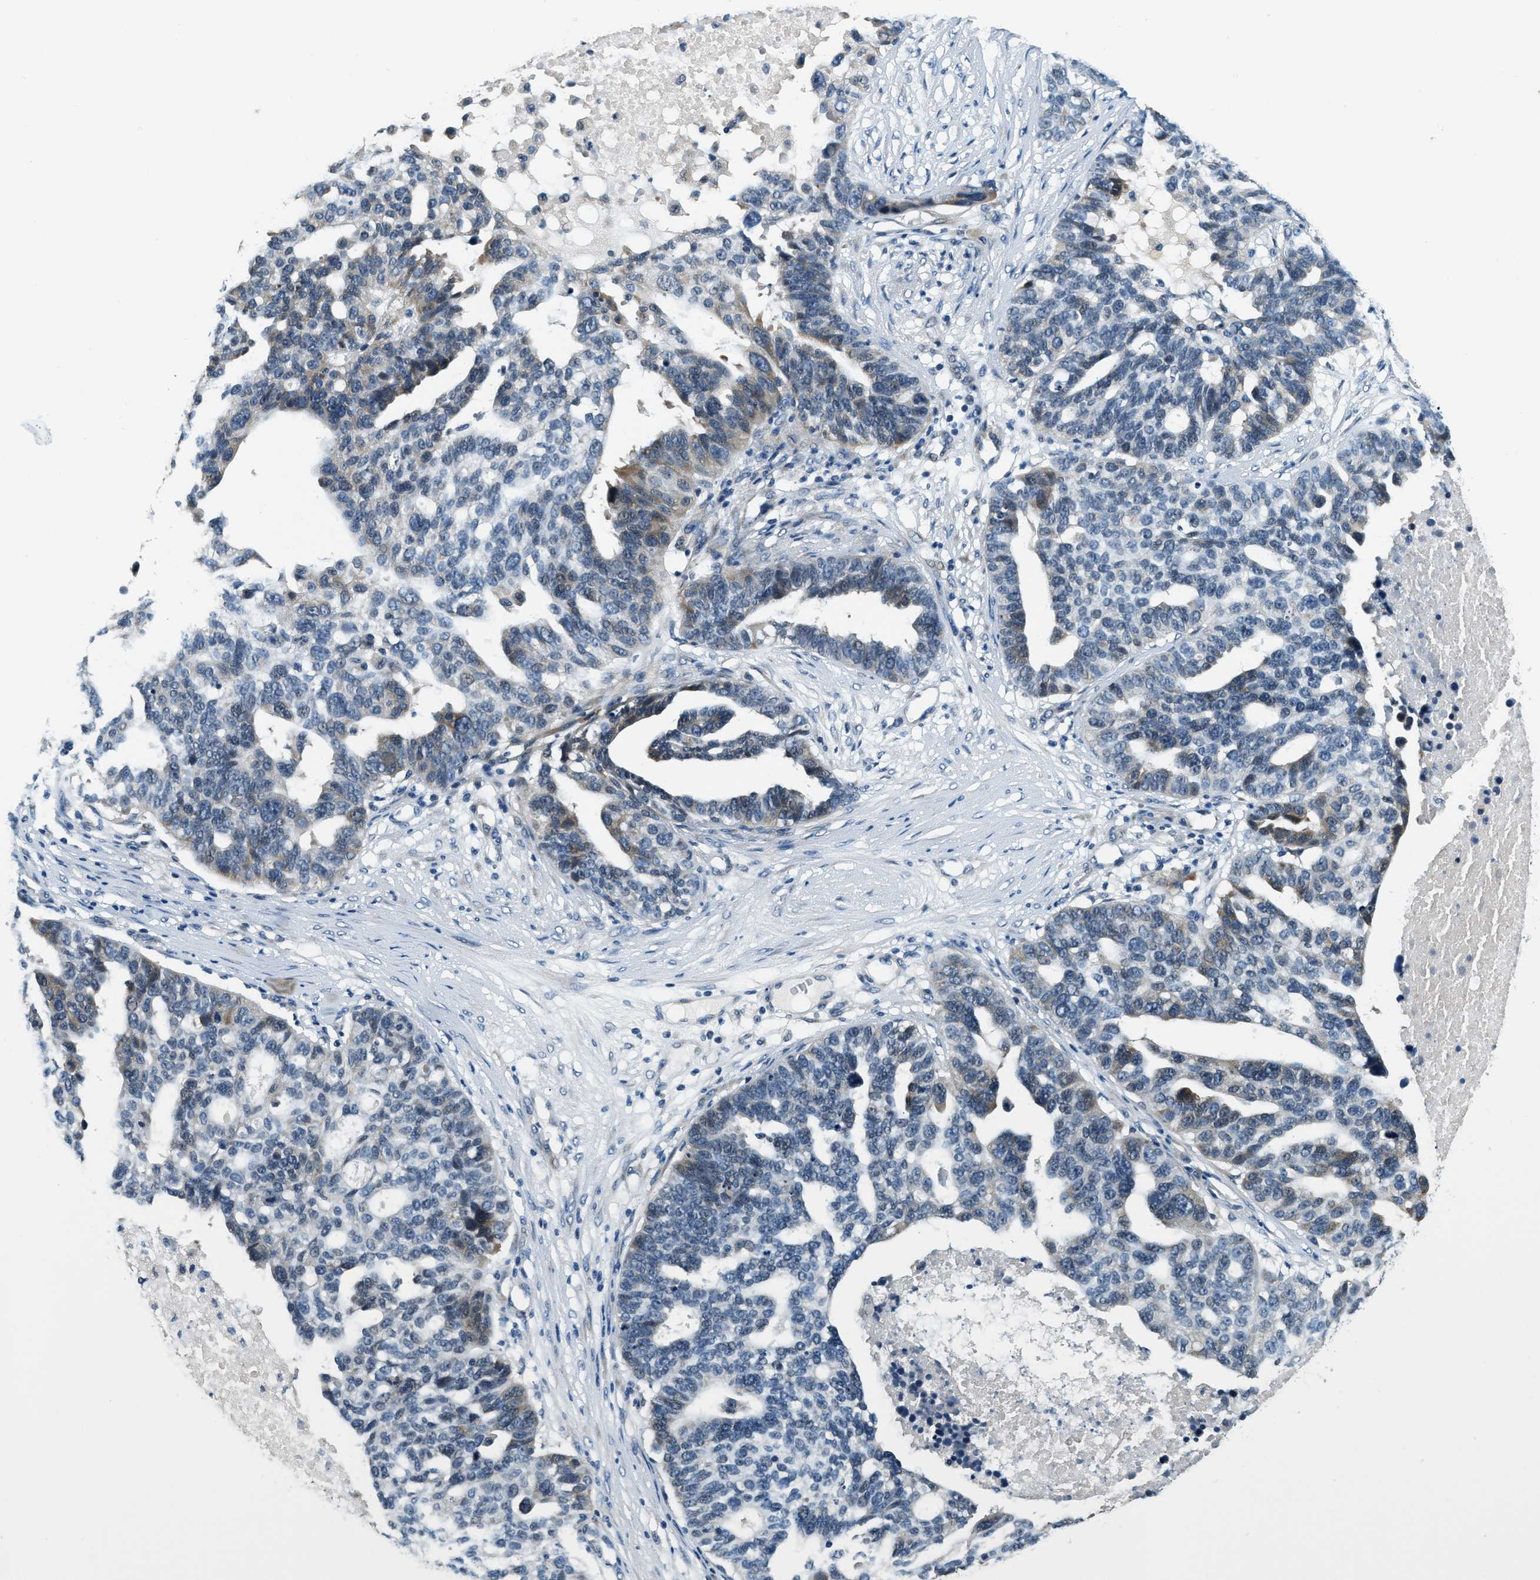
{"staining": {"intensity": "moderate", "quantity": "<25%", "location": "cytoplasmic/membranous"}, "tissue": "ovarian cancer", "cell_type": "Tumor cells", "image_type": "cancer", "snomed": [{"axis": "morphology", "description": "Cystadenocarcinoma, serous, NOS"}, {"axis": "topography", "description": "Ovary"}], "caption": "A high-resolution micrograph shows immunohistochemistry (IHC) staining of ovarian cancer, which demonstrates moderate cytoplasmic/membranous positivity in approximately <25% of tumor cells. The protein of interest is stained brown, and the nuclei are stained in blue (DAB (3,3'-diaminobenzidine) IHC with brightfield microscopy, high magnification).", "gene": "YAE1", "patient": {"sex": "female", "age": 59}}